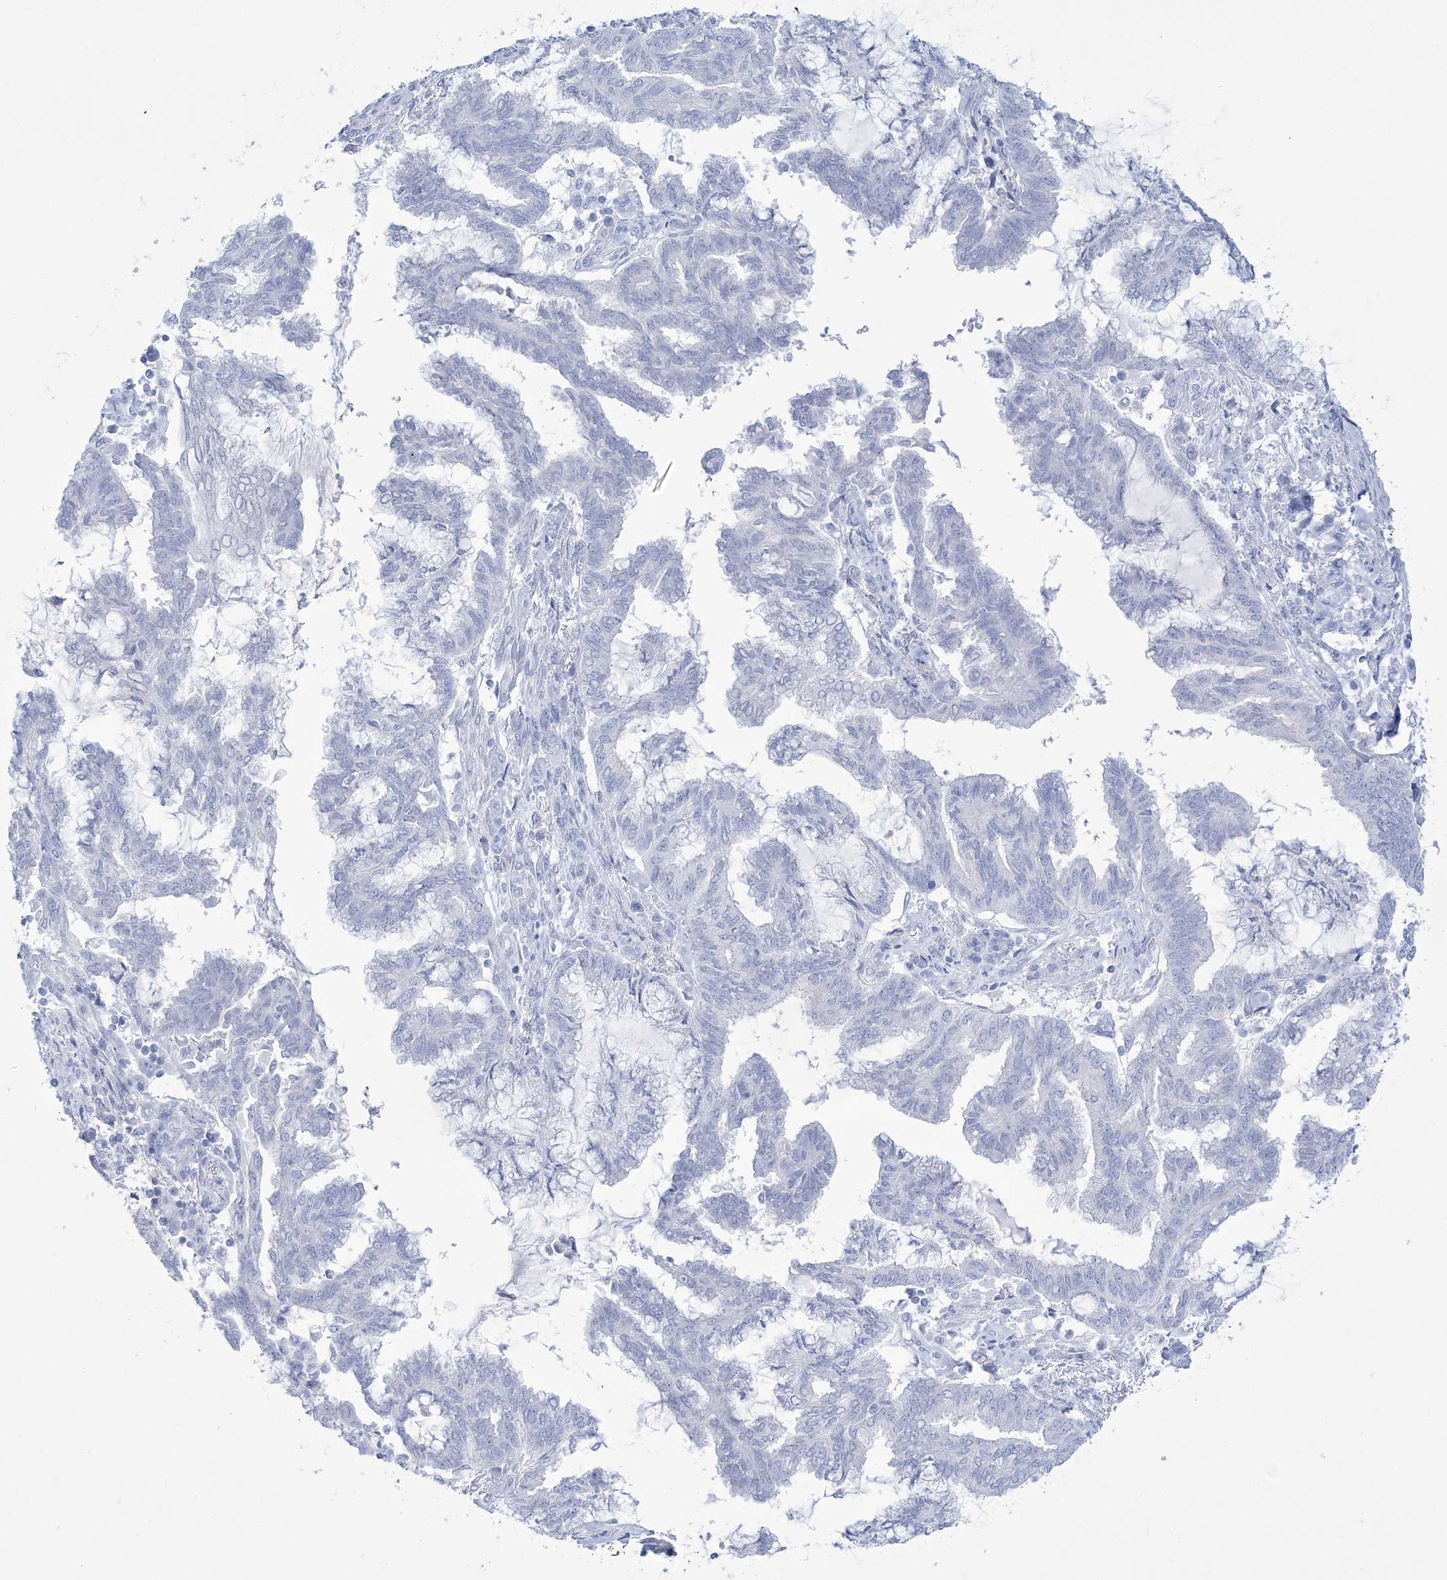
{"staining": {"intensity": "negative", "quantity": "none", "location": "none"}, "tissue": "endometrial cancer", "cell_type": "Tumor cells", "image_type": "cancer", "snomed": [{"axis": "morphology", "description": "Adenocarcinoma, NOS"}, {"axis": "topography", "description": "Endometrium"}], "caption": "Immunohistochemistry (IHC) histopathology image of neoplastic tissue: human adenocarcinoma (endometrial) stained with DAB (3,3'-diaminobenzidine) demonstrates no significant protein expression in tumor cells. Brightfield microscopy of immunohistochemistry (IHC) stained with DAB (brown) and hematoxylin (blue), captured at high magnification.", "gene": "RBP2", "patient": {"sex": "female", "age": 86}}